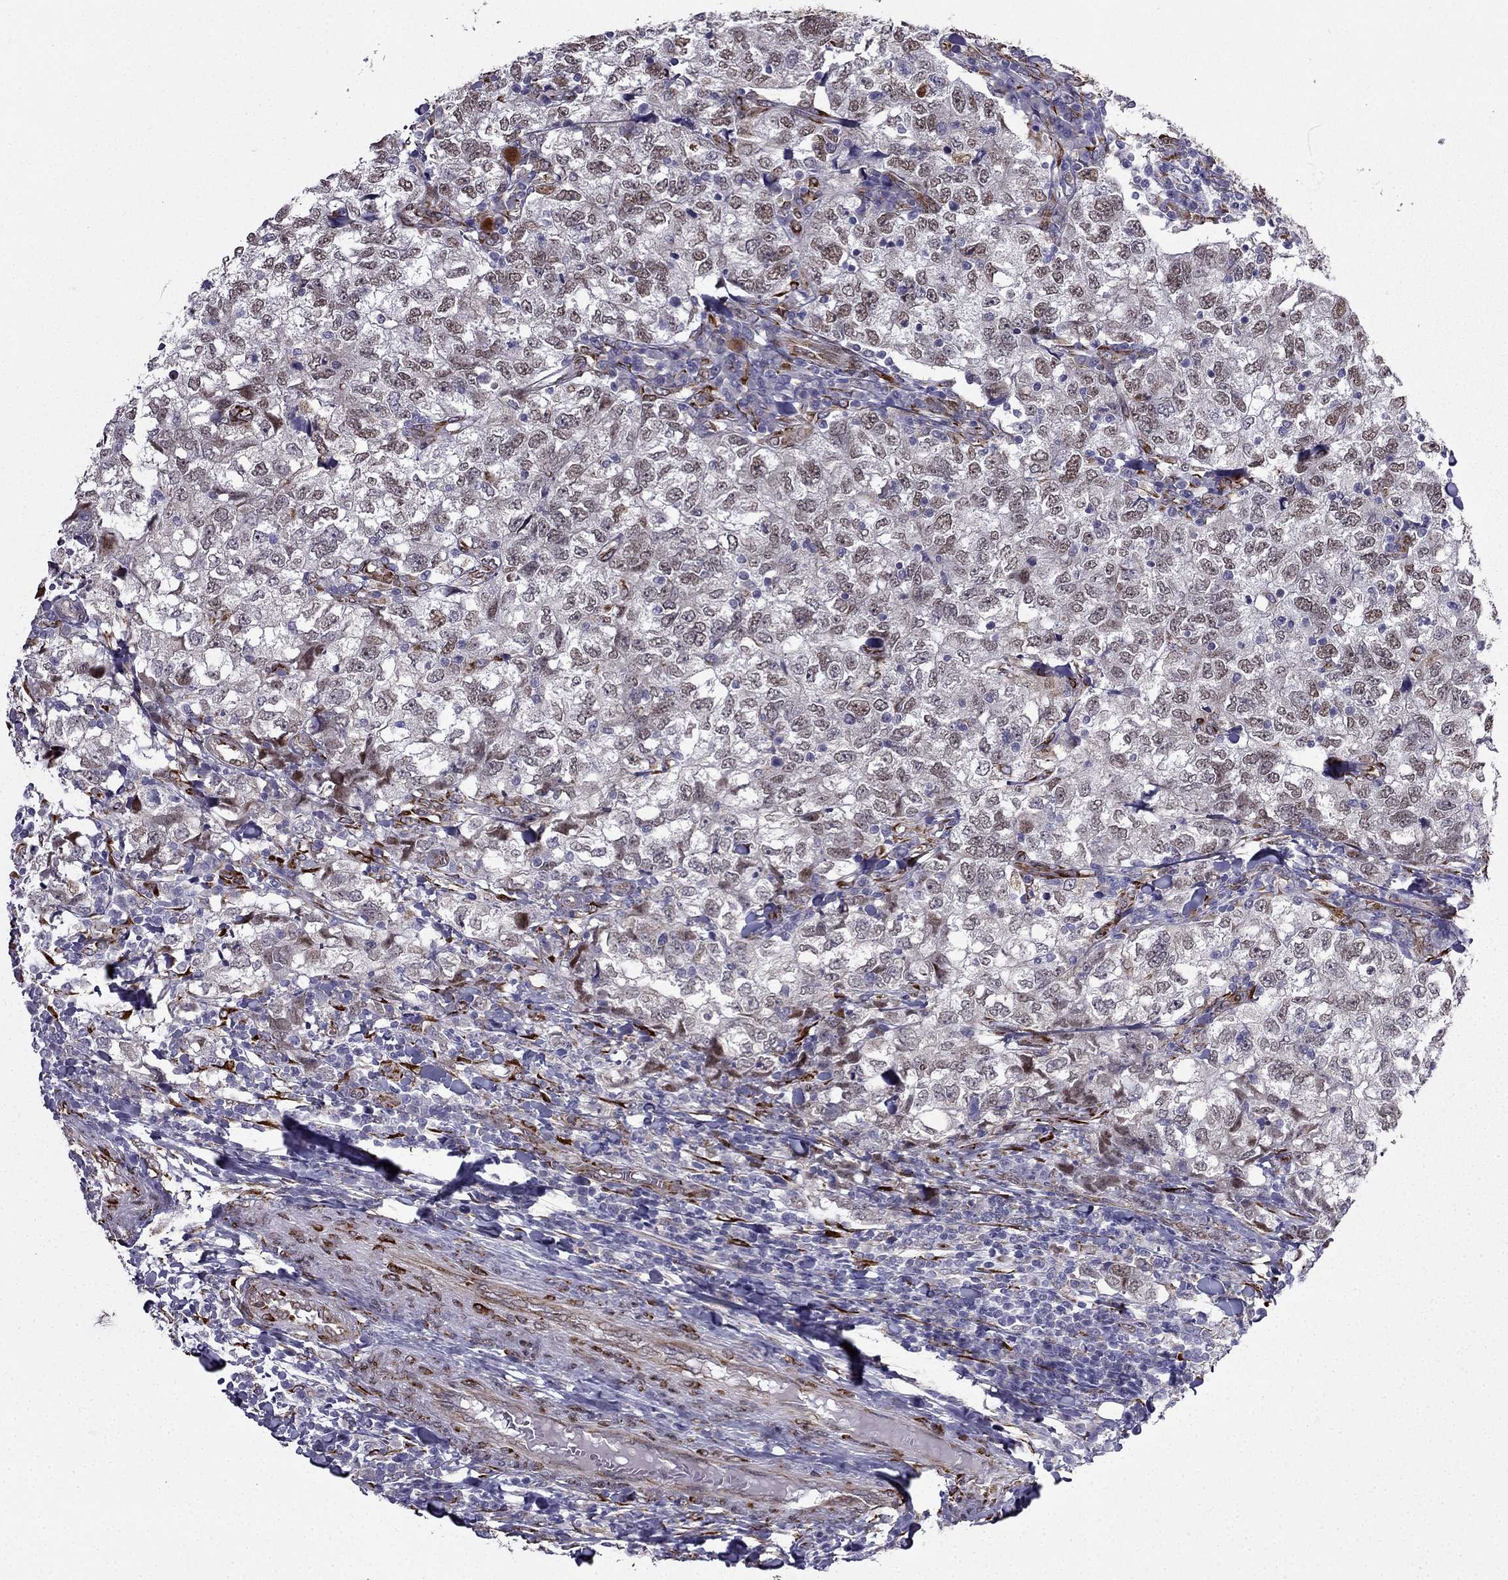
{"staining": {"intensity": "negative", "quantity": "none", "location": "none"}, "tissue": "breast cancer", "cell_type": "Tumor cells", "image_type": "cancer", "snomed": [{"axis": "morphology", "description": "Duct carcinoma"}, {"axis": "topography", "description": "Breast"}], "caption": "Immunohistochemistry histopathology image of neoplastic tissue: intraductal carcinoma (breast) stained with DAB shows no significant protein staining in tumor cells.", "gene": "IKBIP", "patient": {"sex": "female", "age": 30}}